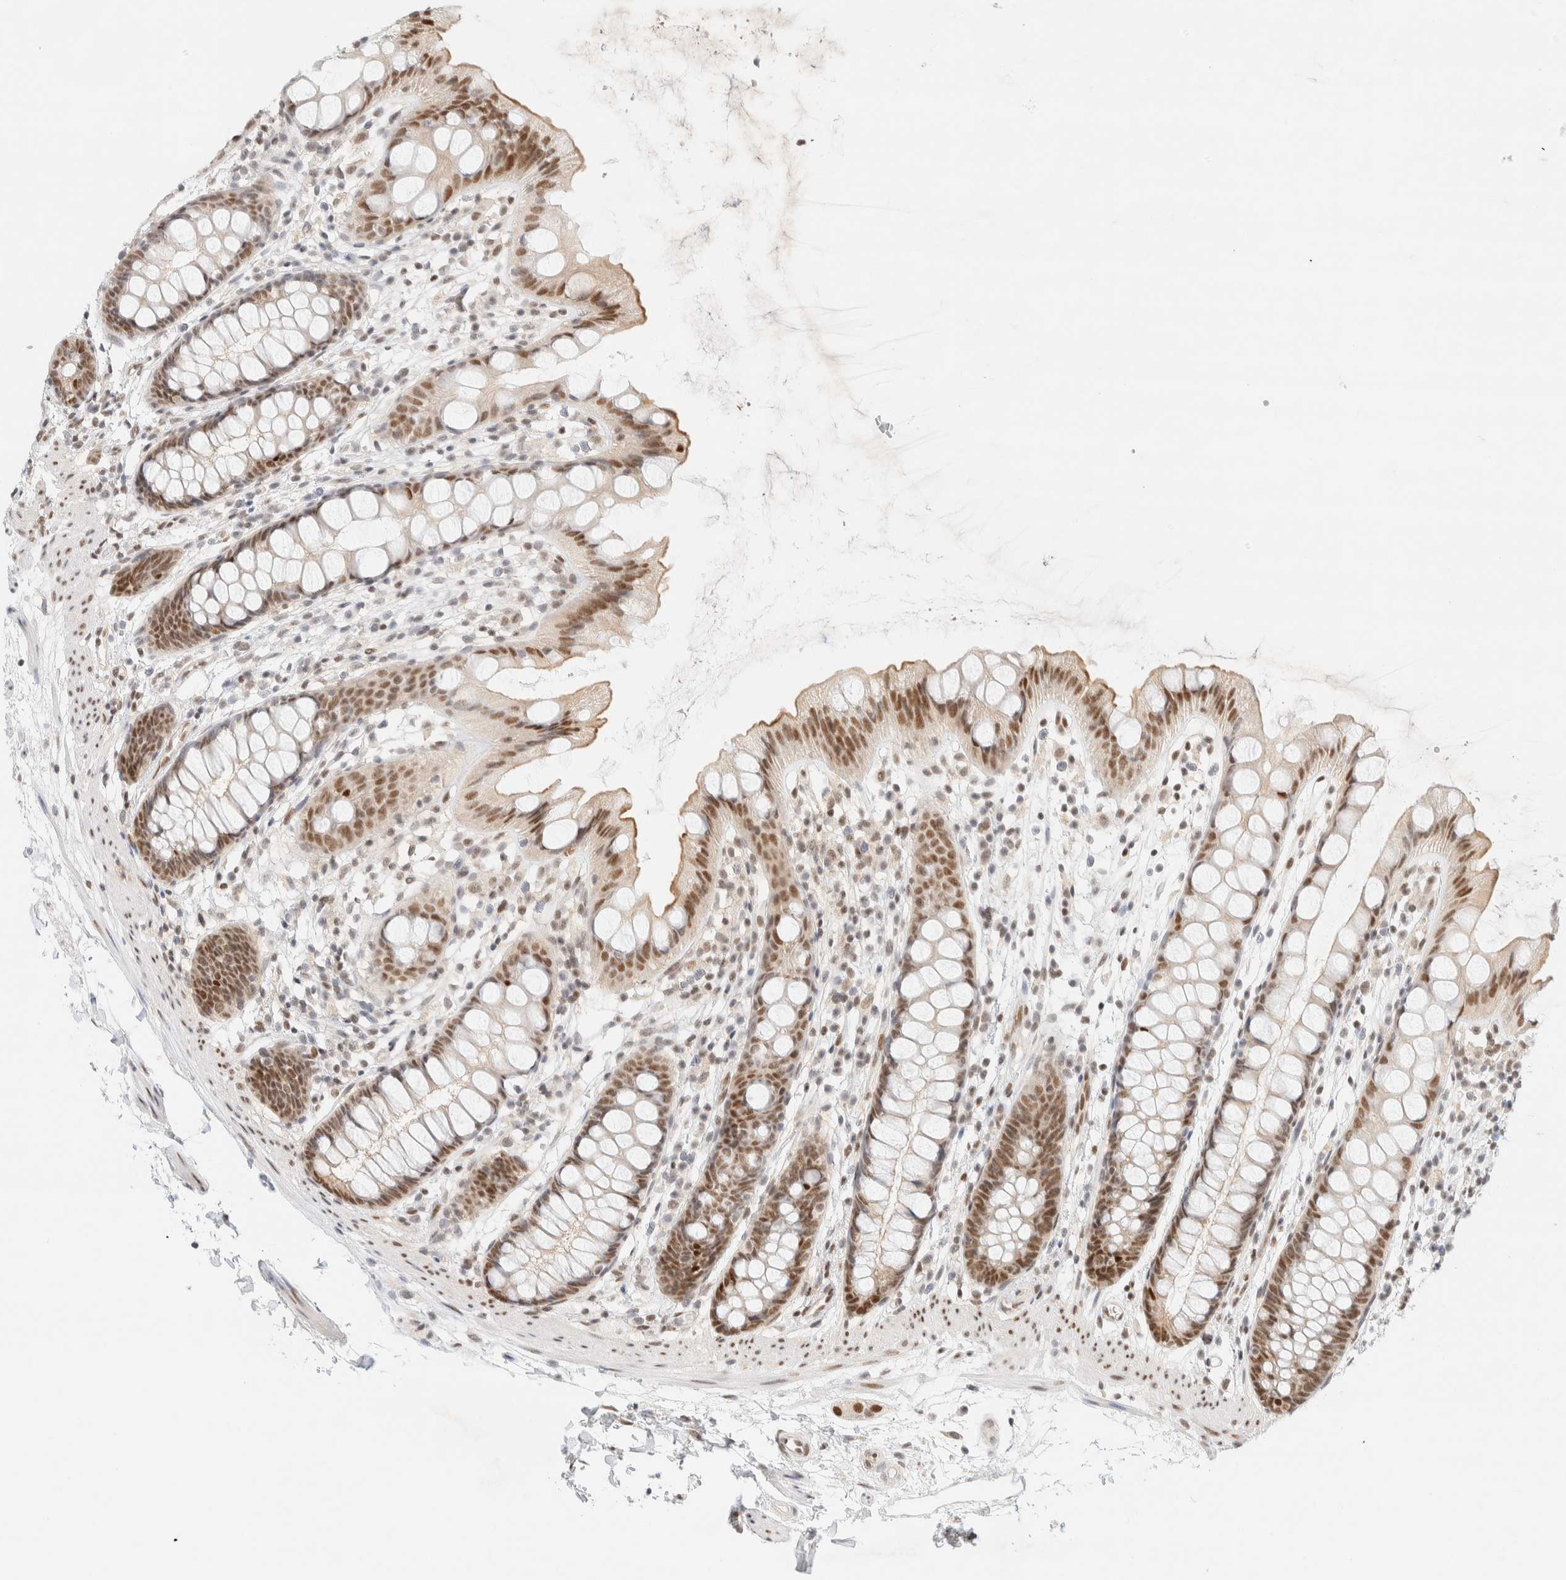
{"staining": {"intensity": "moderate", "quantity": ">75%", "location": "nuclear"}, "tissue": "rectum", "cell_type": "Glandular cells", "image_type": "normal", "snomed": [{"axis": "morphology", "description": "Normal tissue, NOS"}, {"axis": "topography", "description": "Rectum"}], "caption": "Immunohistochemistry image of unremarkable rectum: human rectum stained using IHC shows medium levels of moderate protein expression localized specifically in the nuclear of glandular cells, appearing as a nuclear brown color.", "gene": "PYGO2", "patient": {"sex": "female", "age": 65}}